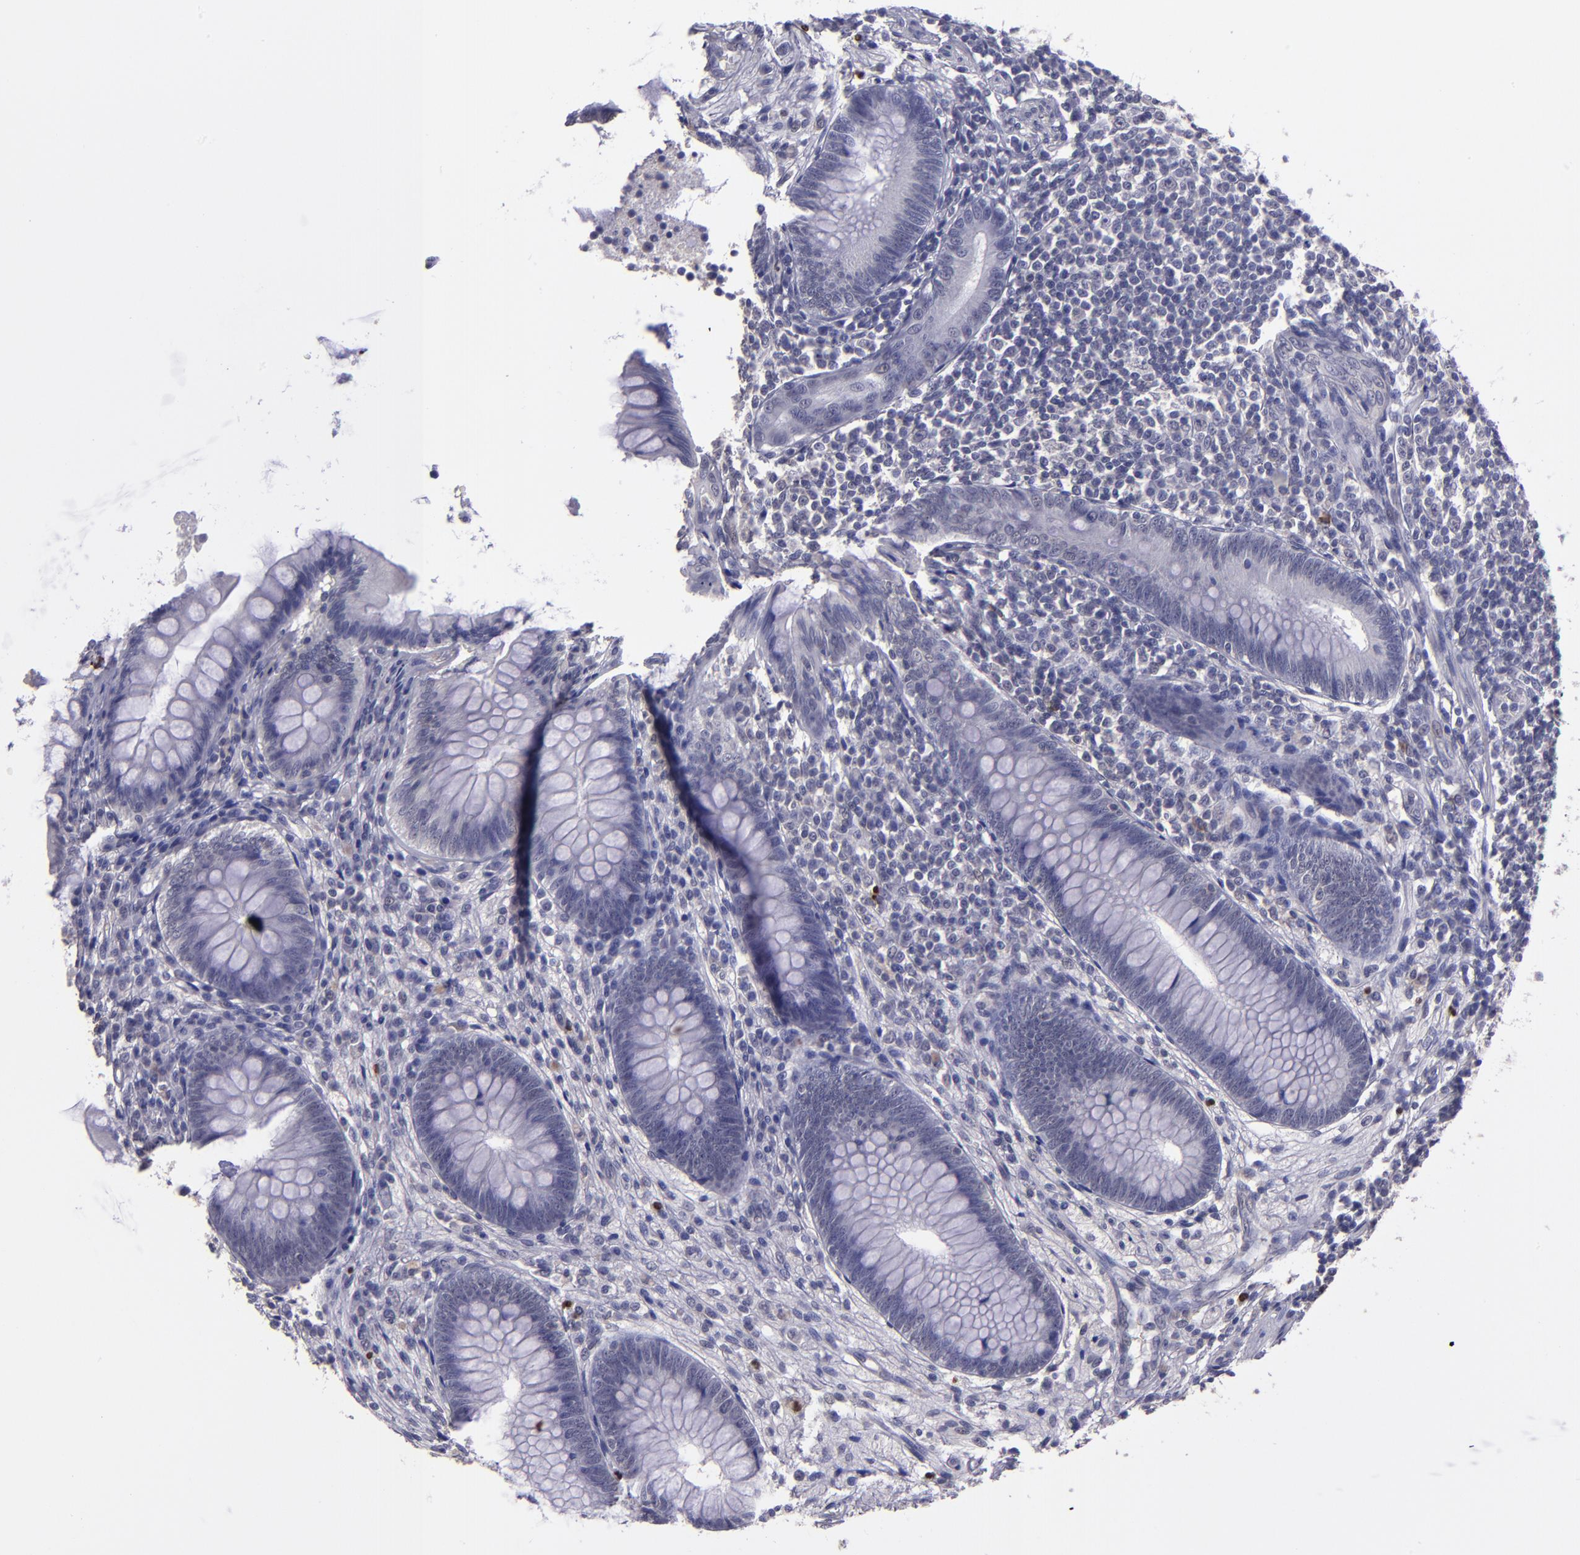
{"staining": {"intensity": "negative", "quantity": "none", "location": "none"}, "tissue": "appendix", "cell_type": "Glandular cells", "image_type": "normal", "snomed": [{"axis": "morphology", "description": "Normal tissue, NOS"}, {"axis": "topography", "description": "Appendix"}], "caption": "Glandular cells show no significant positivity in unremarkable appendix. (Immunohistochemistry, brightfield microscopy, high magnification).", "gene": "CEBPE", "patient": {"sex": "female", "age": 66}}